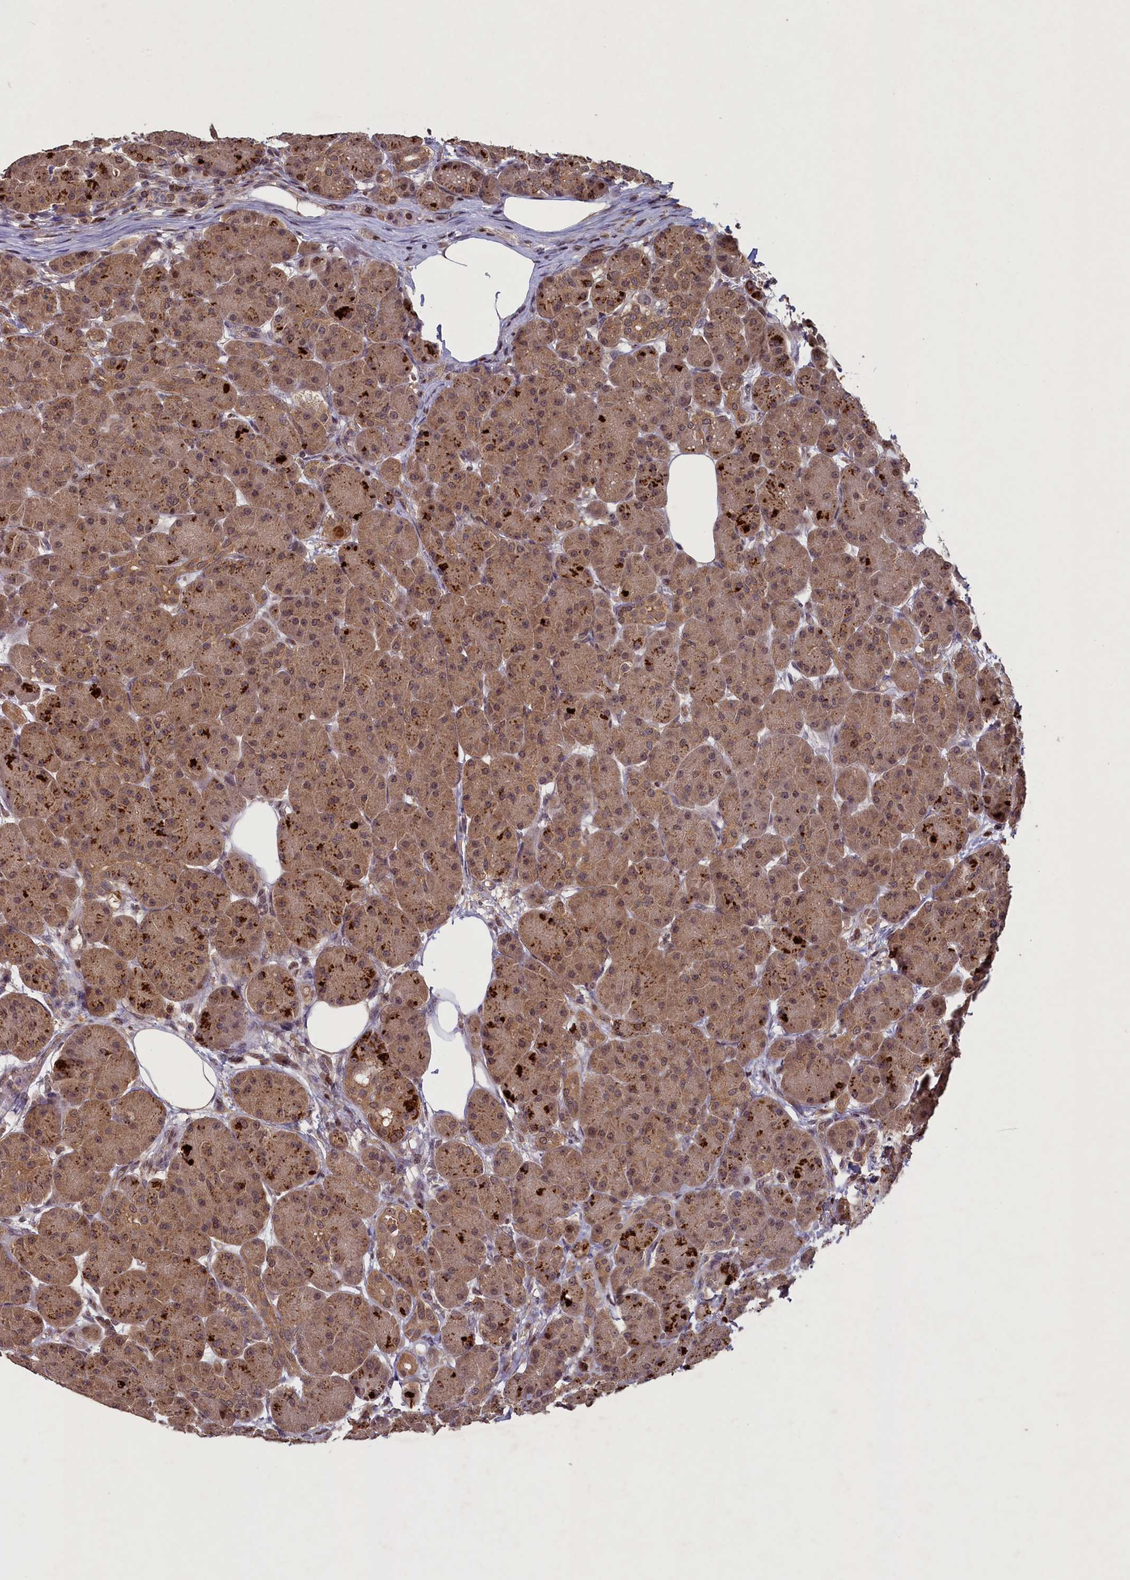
{"staining": {"intensity": "moderate", "quantity": ">75%", "location": "cytoplasmic/membranous,nuclear"}, "tissue": "pancreas", "cell_type": "Exocrine glandular cells", "image_type": "normal", "snomed": [{"axis": "morphology", "description": "Normal tissue, NOS"}, {"axis": "topography", "description": "Pancreas"}], "caption": "DAB immunohistochemical staining of normal human pancreas exhibits moderate cytoplasmic/membranous,nuclear protein positivity in approximately >75% of exocrine glandular cells.", "gene": "NUBP1", "patient": {"sex": "male", "age": 63}}